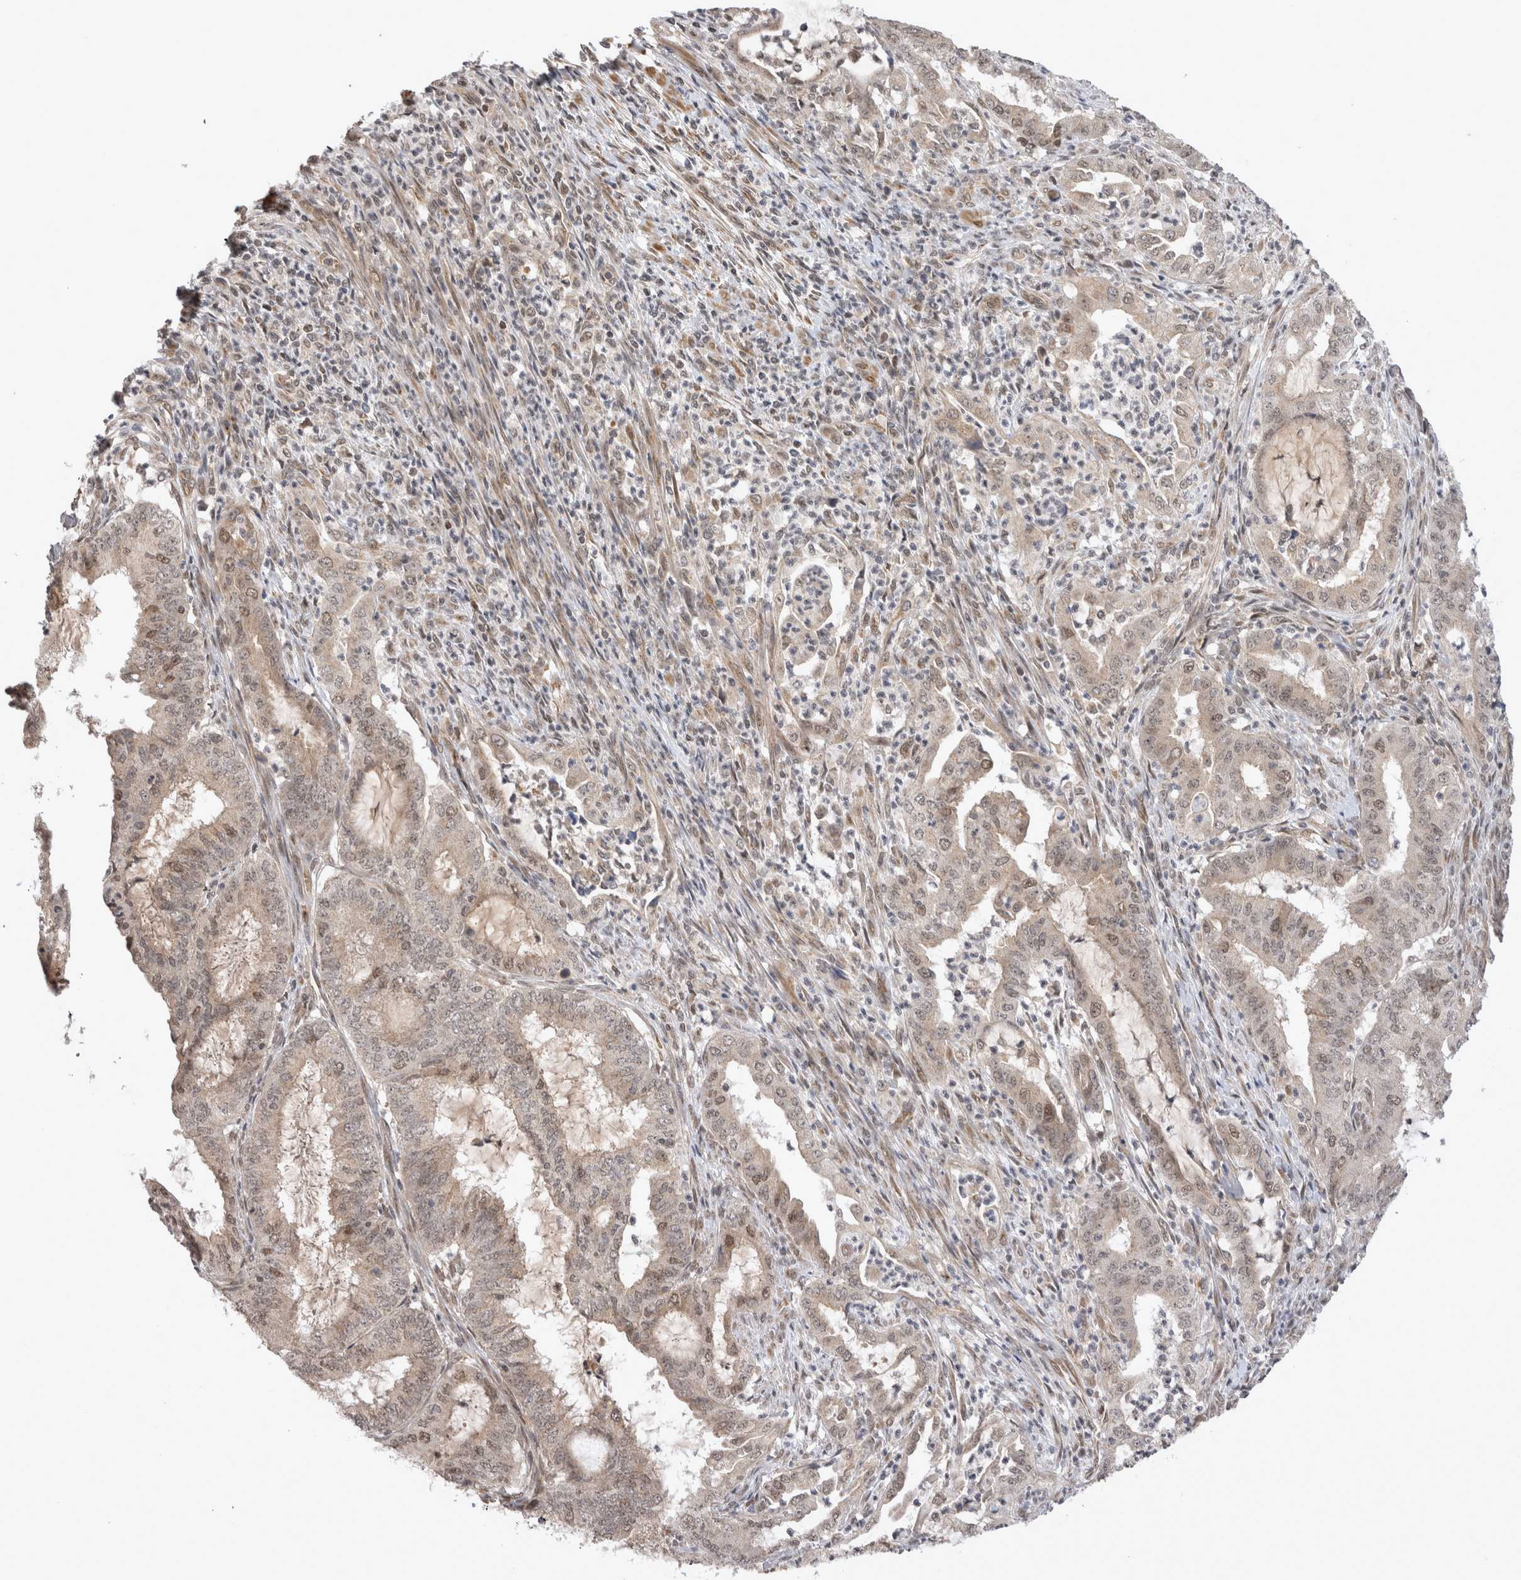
{"staining": {"intensity": "moderate", "quantity": "<25%", "location": "nuclear"}, "tissue": "endometrial cancer", "cell_type": "Tumor cells", "image_type": "cancer", "snomed": [{"axis": "morphology", "description": "Adenocarcinoma, NOS"}, {"axis": "topography", "description": "Endometrium"}], "caption": "Protein positivity by immunohistochemistry (IHC) reveals moderate nuclear expression in about <25% of tumor cells in endometrial cancer.", "gene": "TMEM65", "patient": {"sex": "female", "age": 49}}